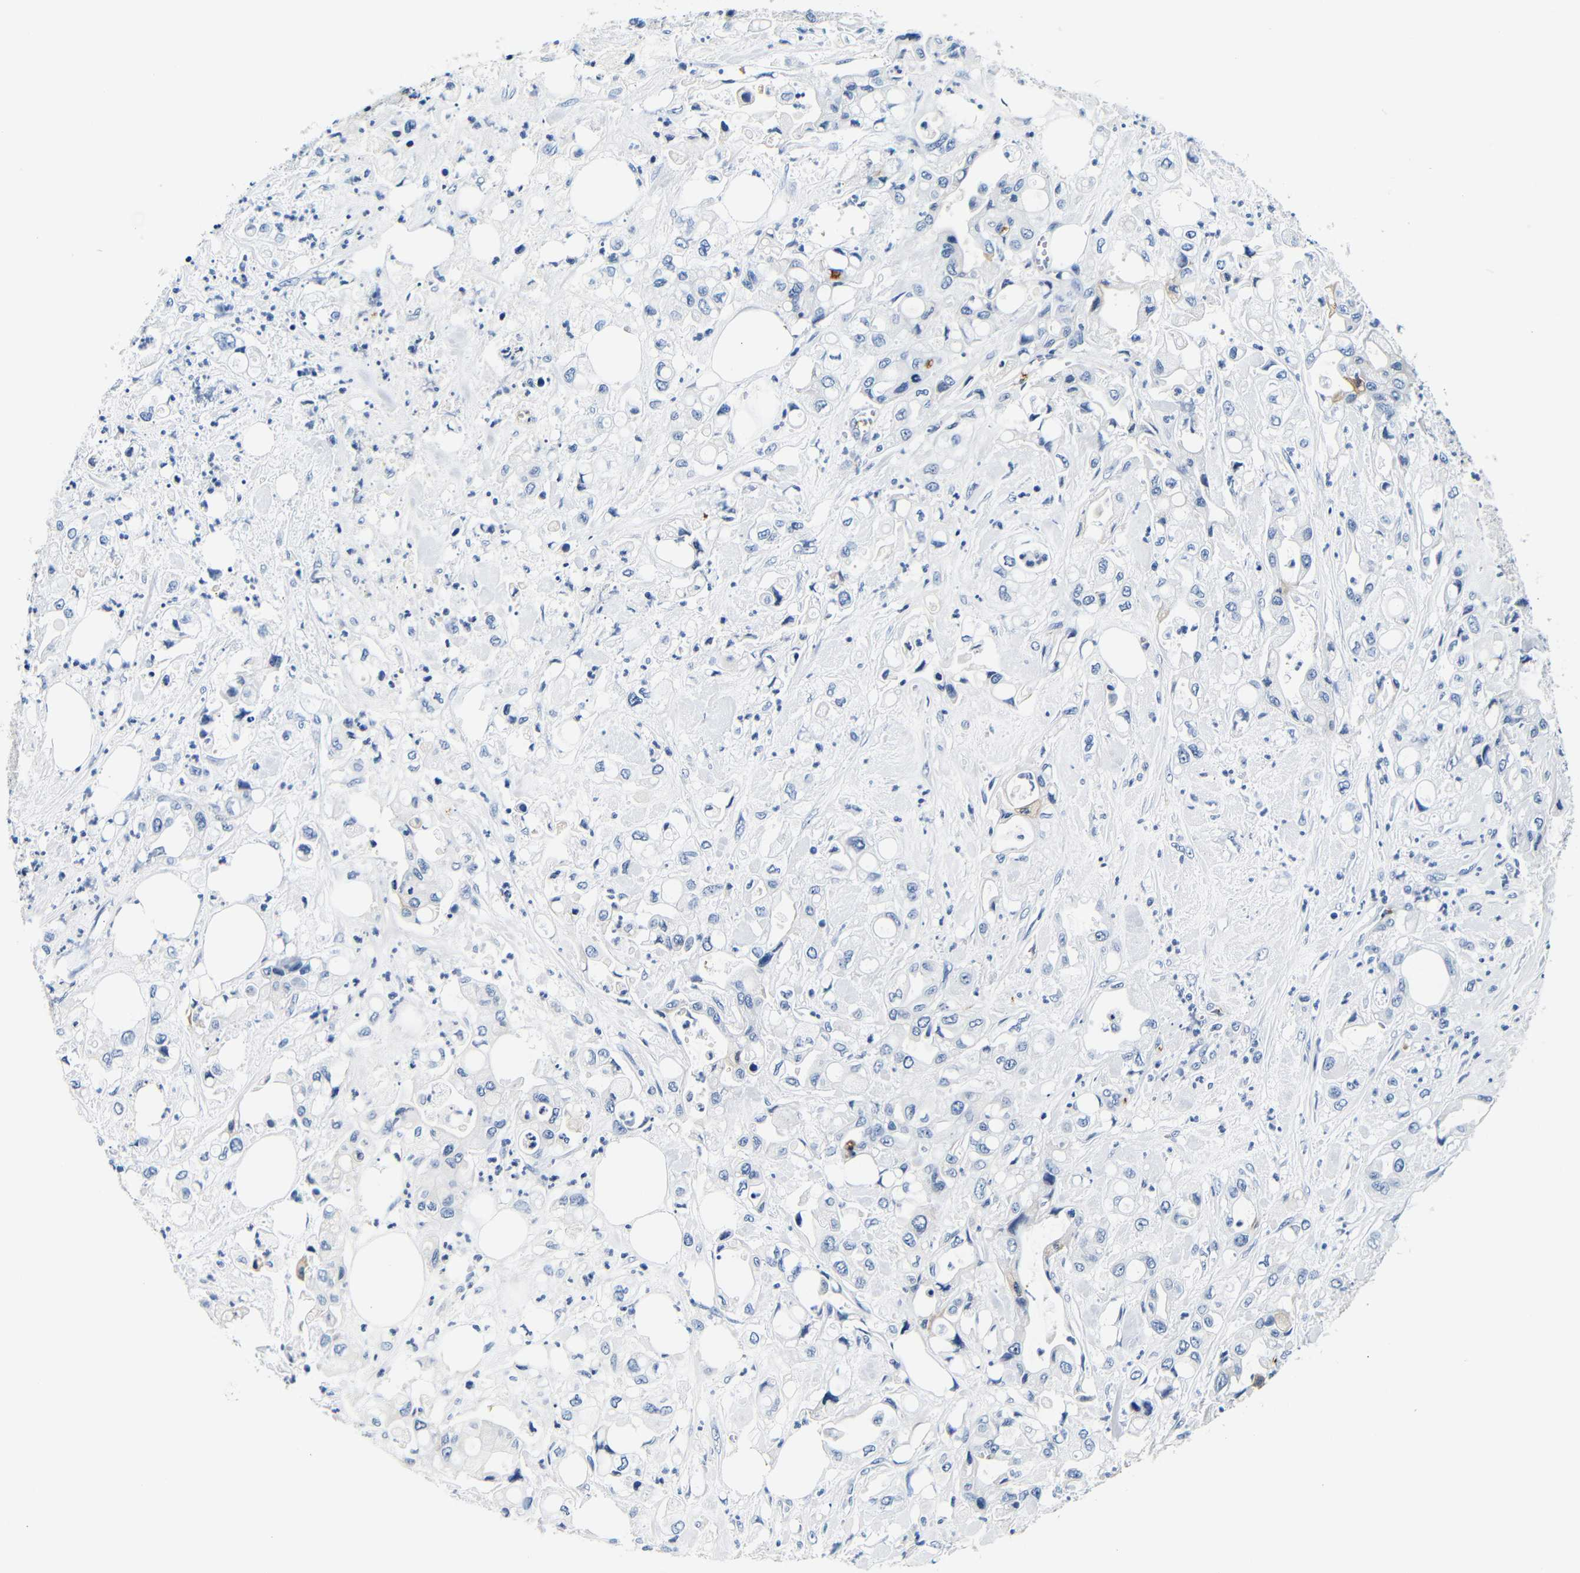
{"staining": {"intensity": "negative", "quantity": "none", "location": "none"}, "tissue": "pancreatic cancer", "cell_type": "Tumor cells", "image_type": "cancer", "snomed": [{"axis": "morphology", "description": "Adenocarcinoma, NOS"}, {"axis": "topography", "description": "Pancreas"}], "caption": "Immunohistochemical staining of human pancreatic cancer (adenocarcinoma) shows no significant expression in tumor cells.", "gene": "GP1BA", "patient": {"sex": "male", "age": 70}}